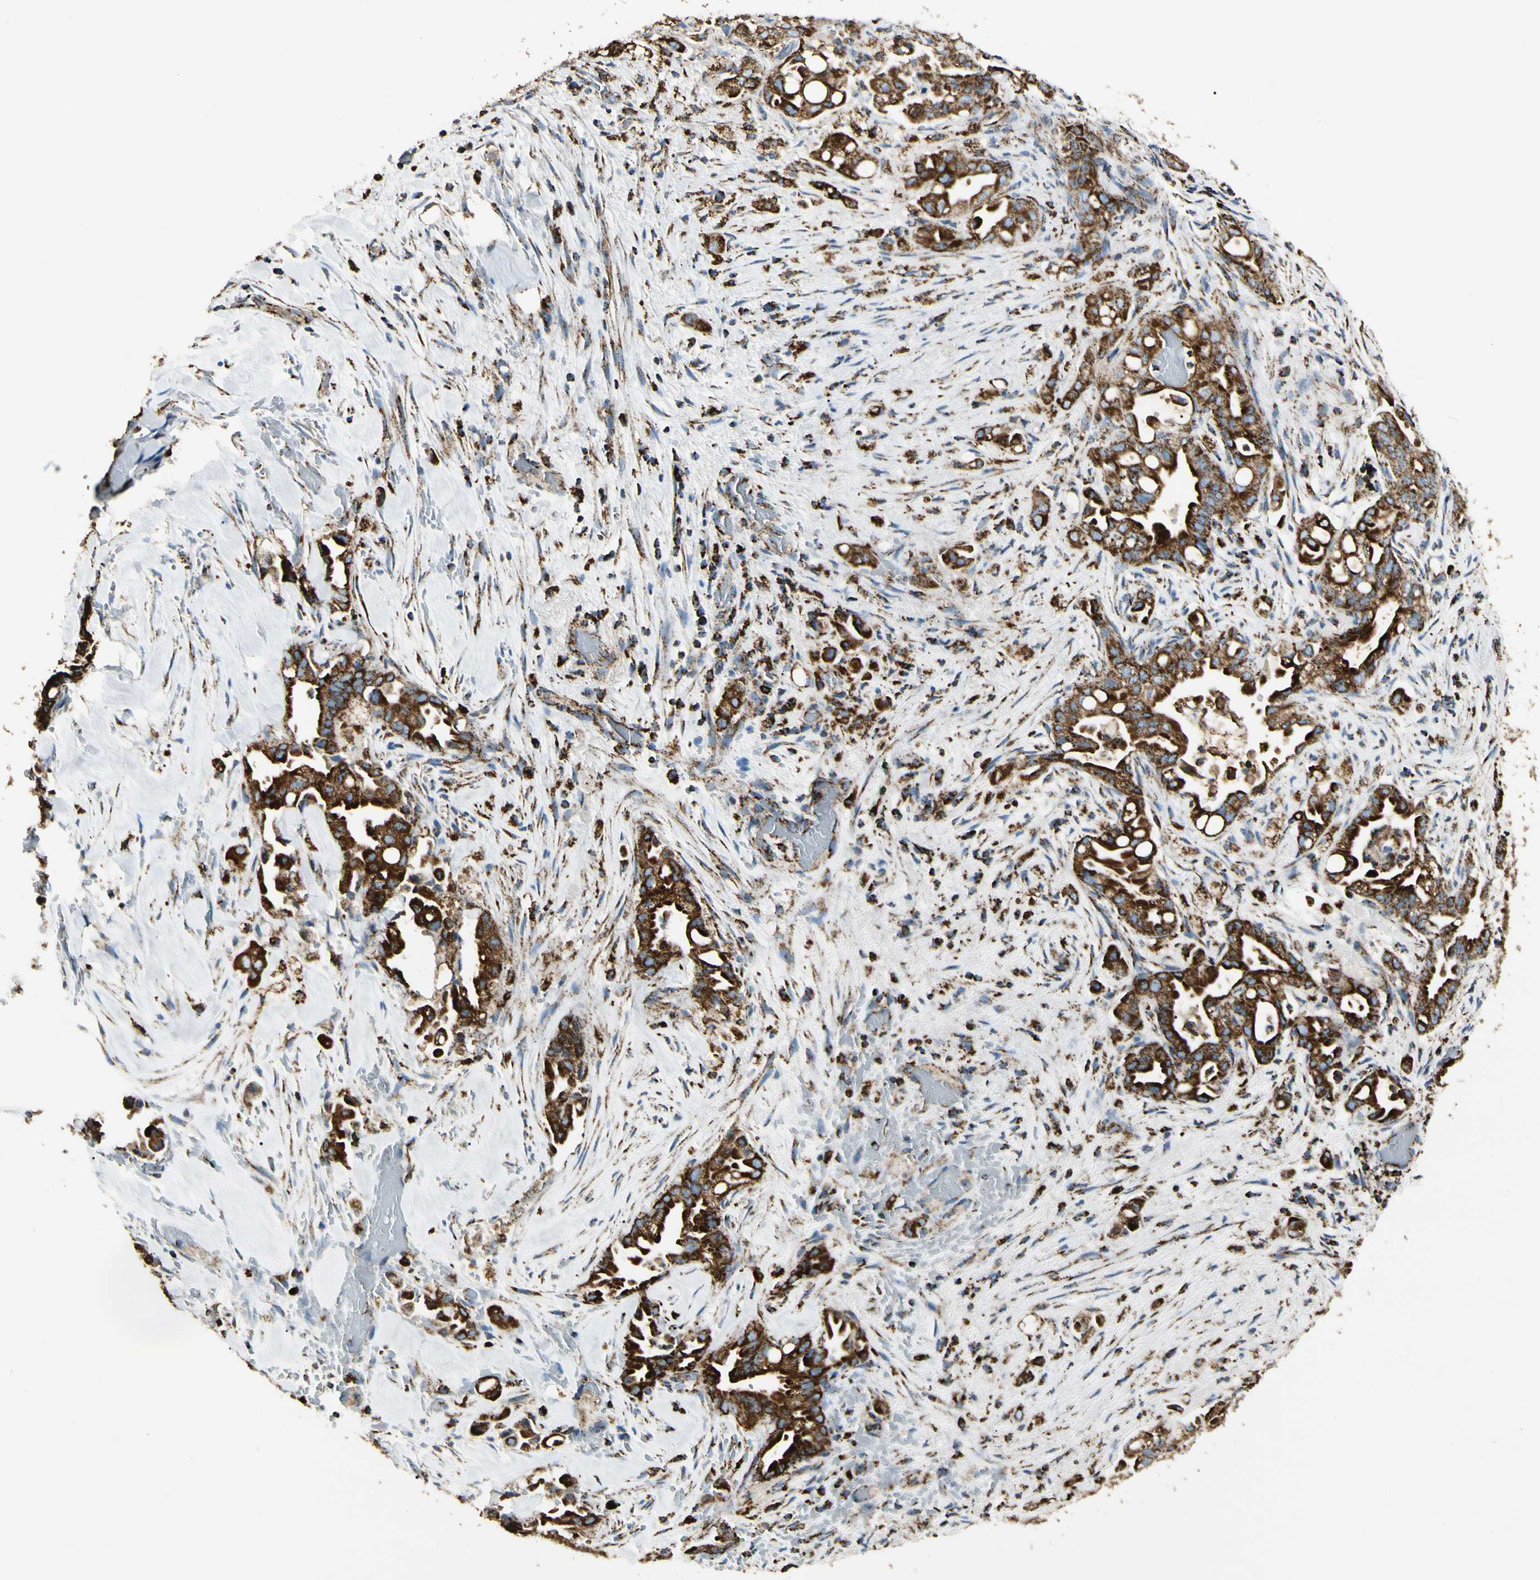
{"staining": {"intensity": "strong", "quantity": ">75%", "location": "cytoplasmic/membranous"}, "tissue": "liver cancer", "cell_type": "Tumor cells", "image_type": "cancer", "snomed": [{"axis": "morphology", "description": "Cholangiocarcinoma"}, {"axis": "topography", "description": "Liver"}], "caption": "Immunohistochemistry image of neoplastic tissue: liver cancer (cholangiocarcinoma) stained using immunohistochemistry (IHC) displays high levels of strong protein expression localized specifically in the cytoplasmic/membranous of tumor cells, appearing as a cytoplasmic/membranous brown color.", "gene": "ME2", "patient": {"sex": "female", "age": 68}}